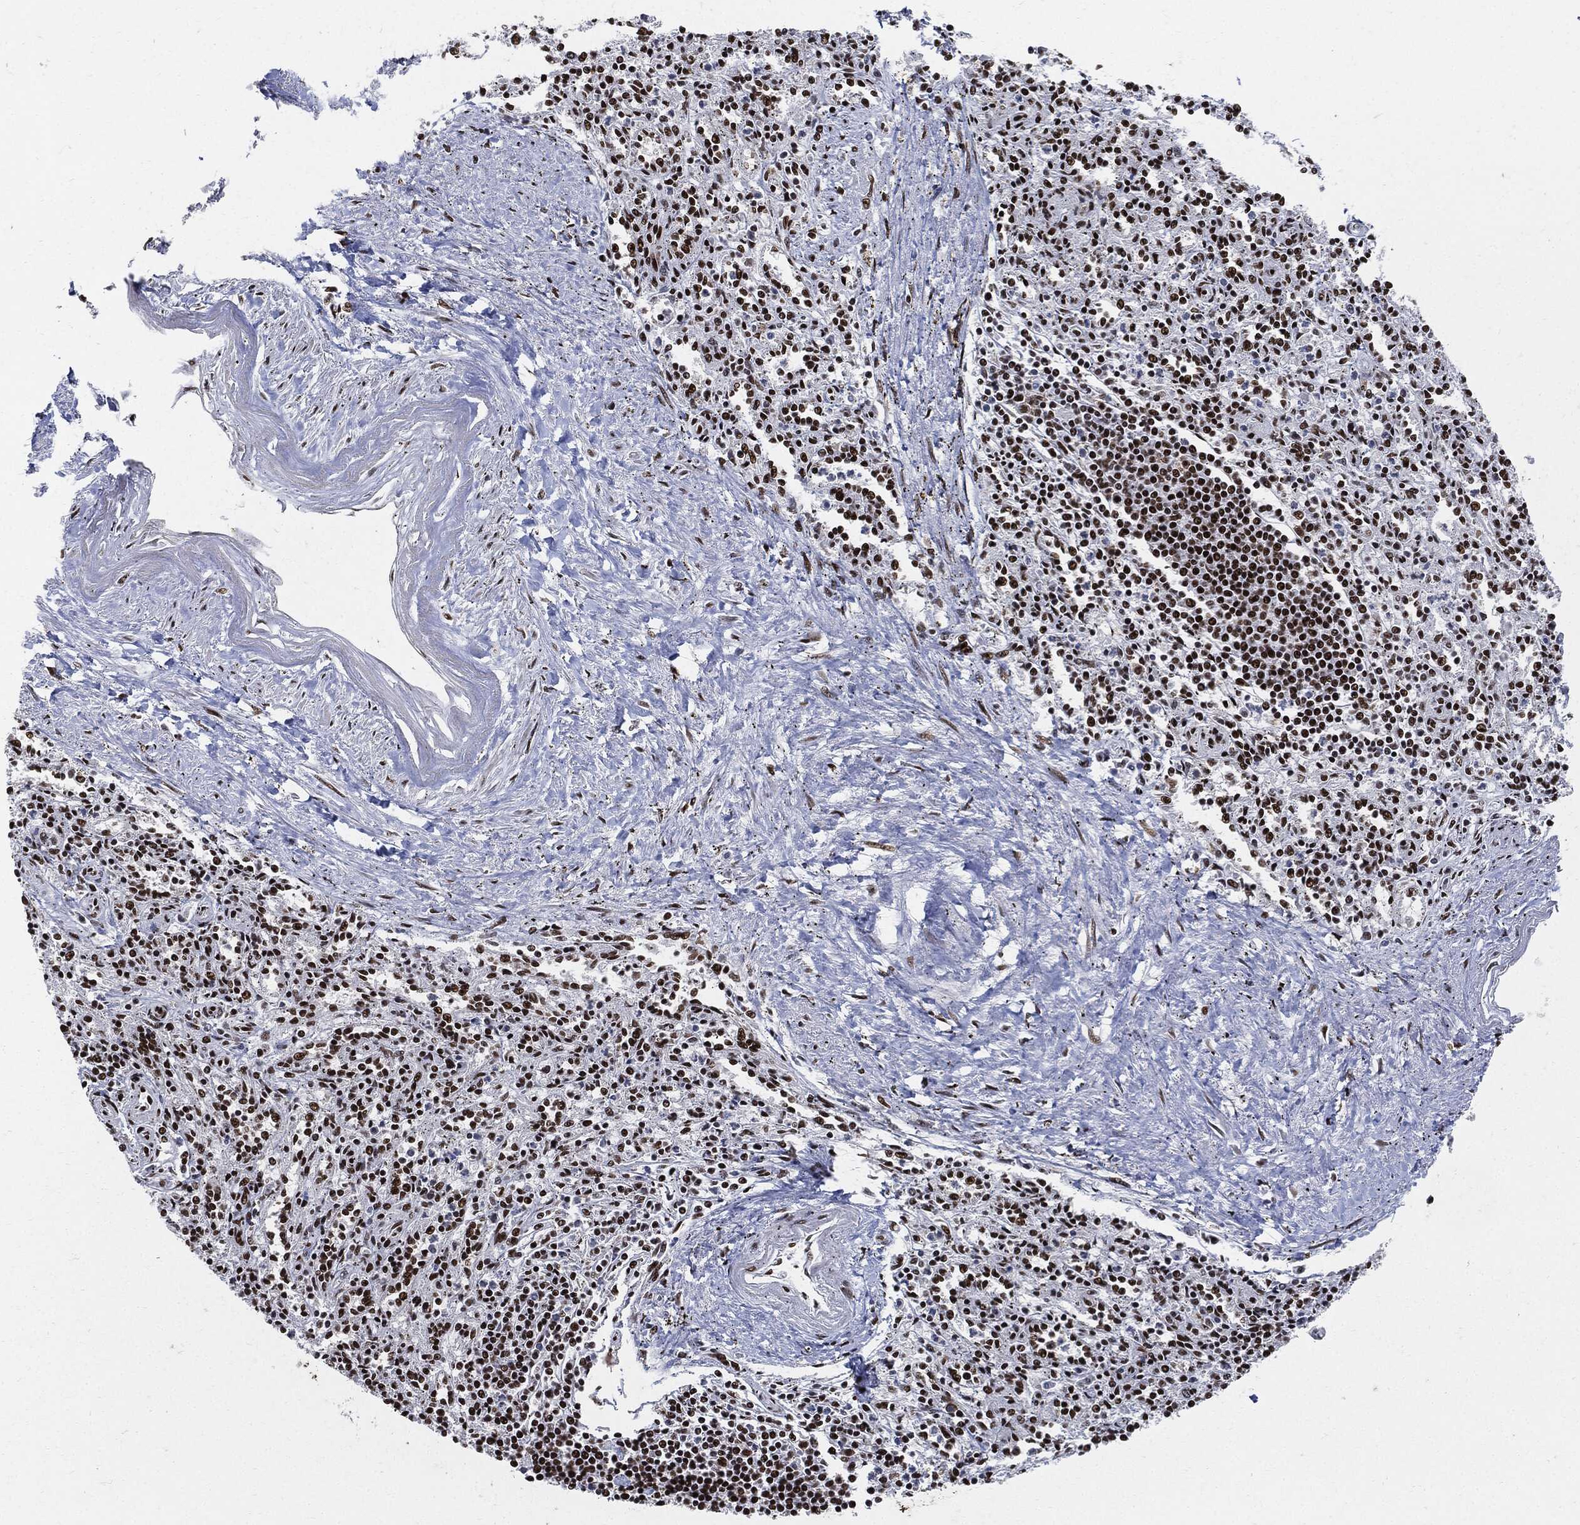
{"staining": {"intensity": "strong", "quantity": ">75%", "location": "nuclear"}, "tissue": "spleen", "cell_type": "Cells in red pulp", "image_type": "normal", "snomed": [{"axis": "morphology", "description": "Normal tissue, NOS"}, {"axis": "topography", "description": "Spleen"}], "caption": "A micrograph of human spleen stained for a protein shows strong nuclear brown staining in cells in red pulp. Nuclei are stained in blue.", "gene": "RECQL", "patient": {"sex": "male", "age": 69}}